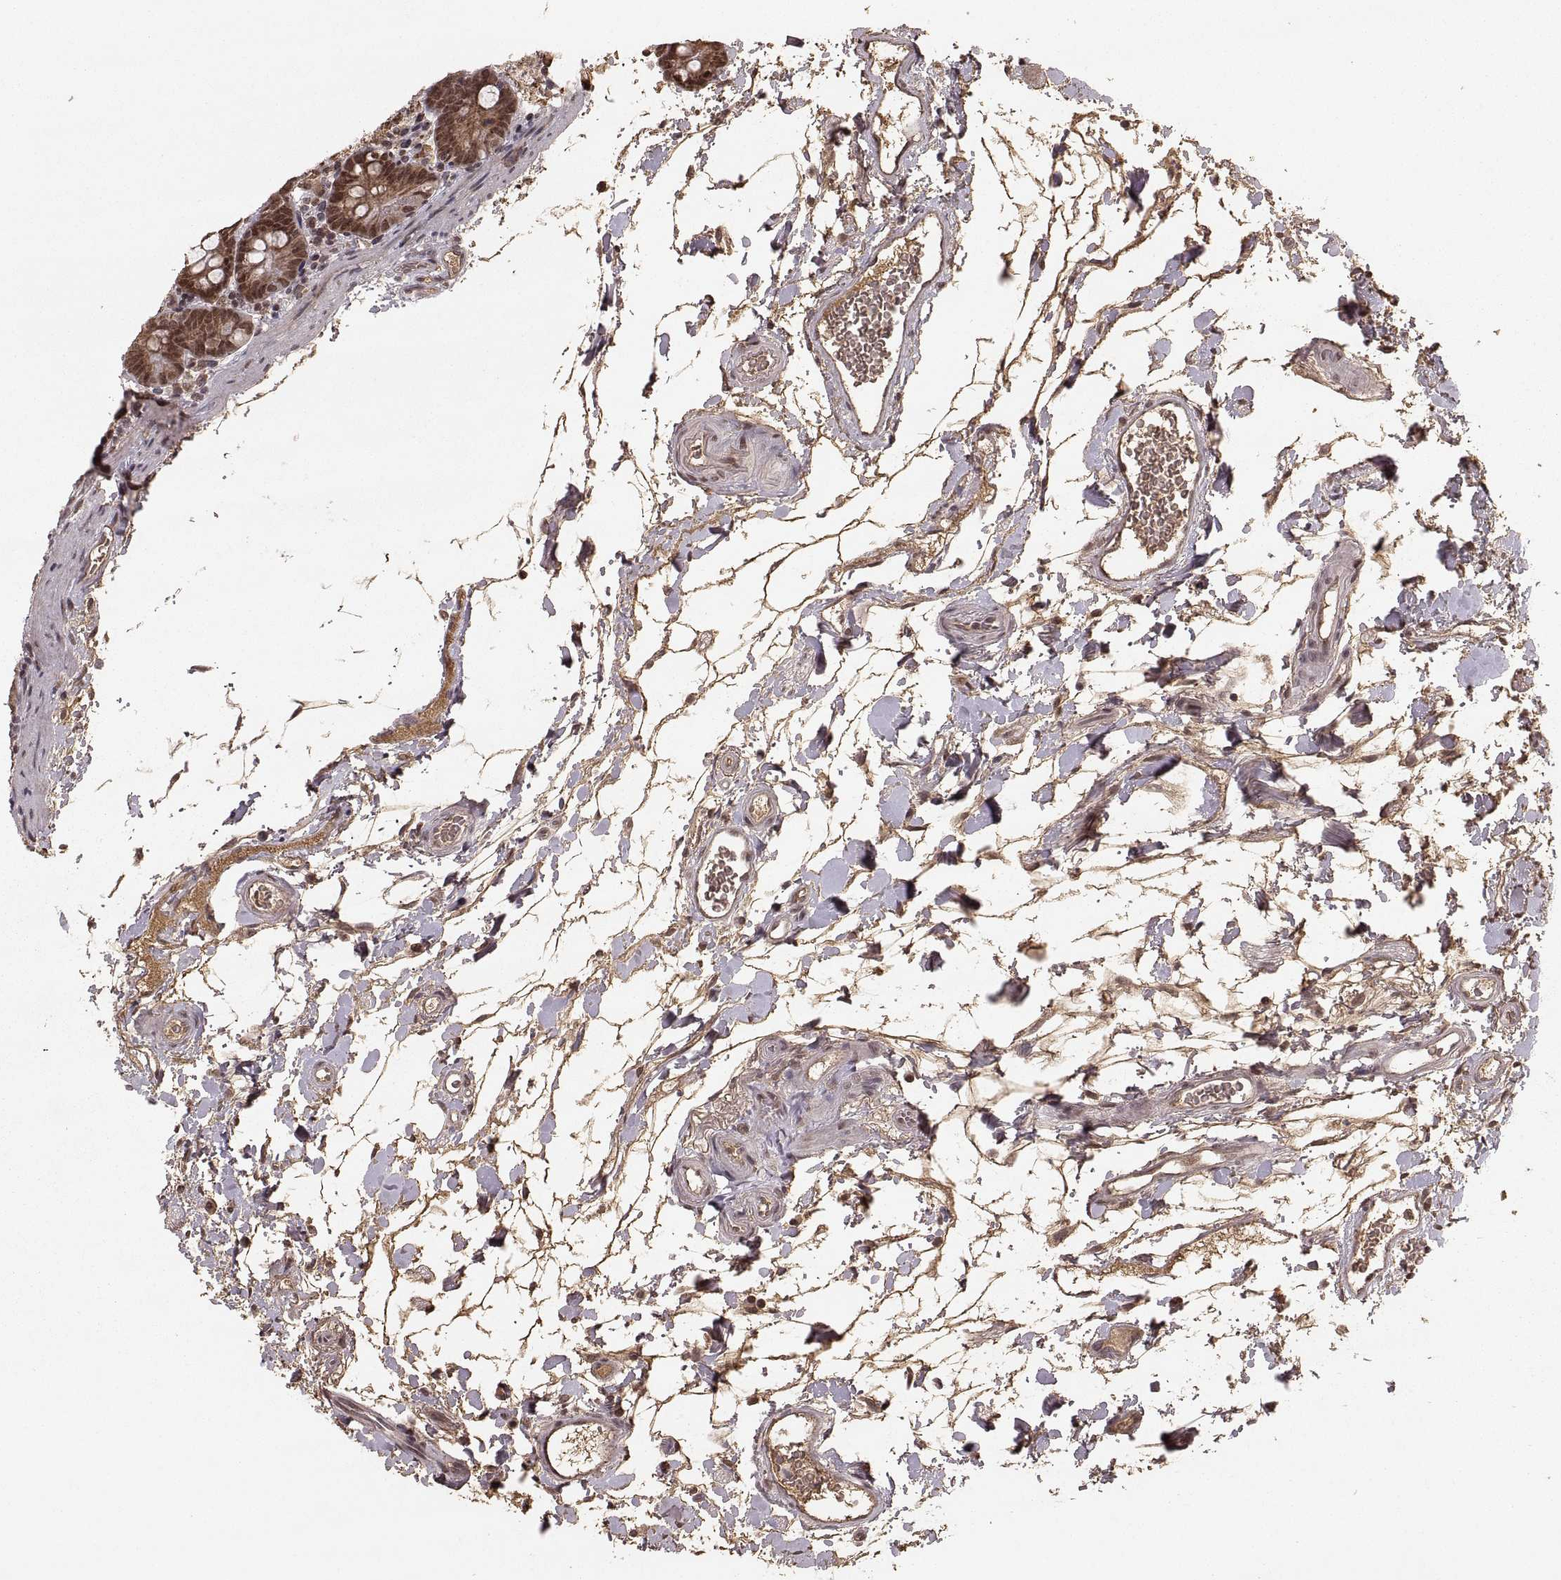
{"staining": {"intensity": "moderate", "quantity": ">75%", "location": "cytoplasmic/membranous"}, "tissue": "small intestine", "cell_type": "Glandular cells", "image_type": "normal", "snomed": [{"axis": "morphology", "description": "Normal tissue, NOS"}, {"axis": "topography", "description": "Small intestine"}], "caption": "Moderate cytoplasmic/membranous expression is seen in about >75% of glandular cells in benign small intestine. The staining was performed using DAB to visualize the protein expression in brown, while the nuclei were stained in blue with hematoxylin (Magnification: 20x).", "gene": "RFT1", "patient": {"sex": "female", "age": 44}}